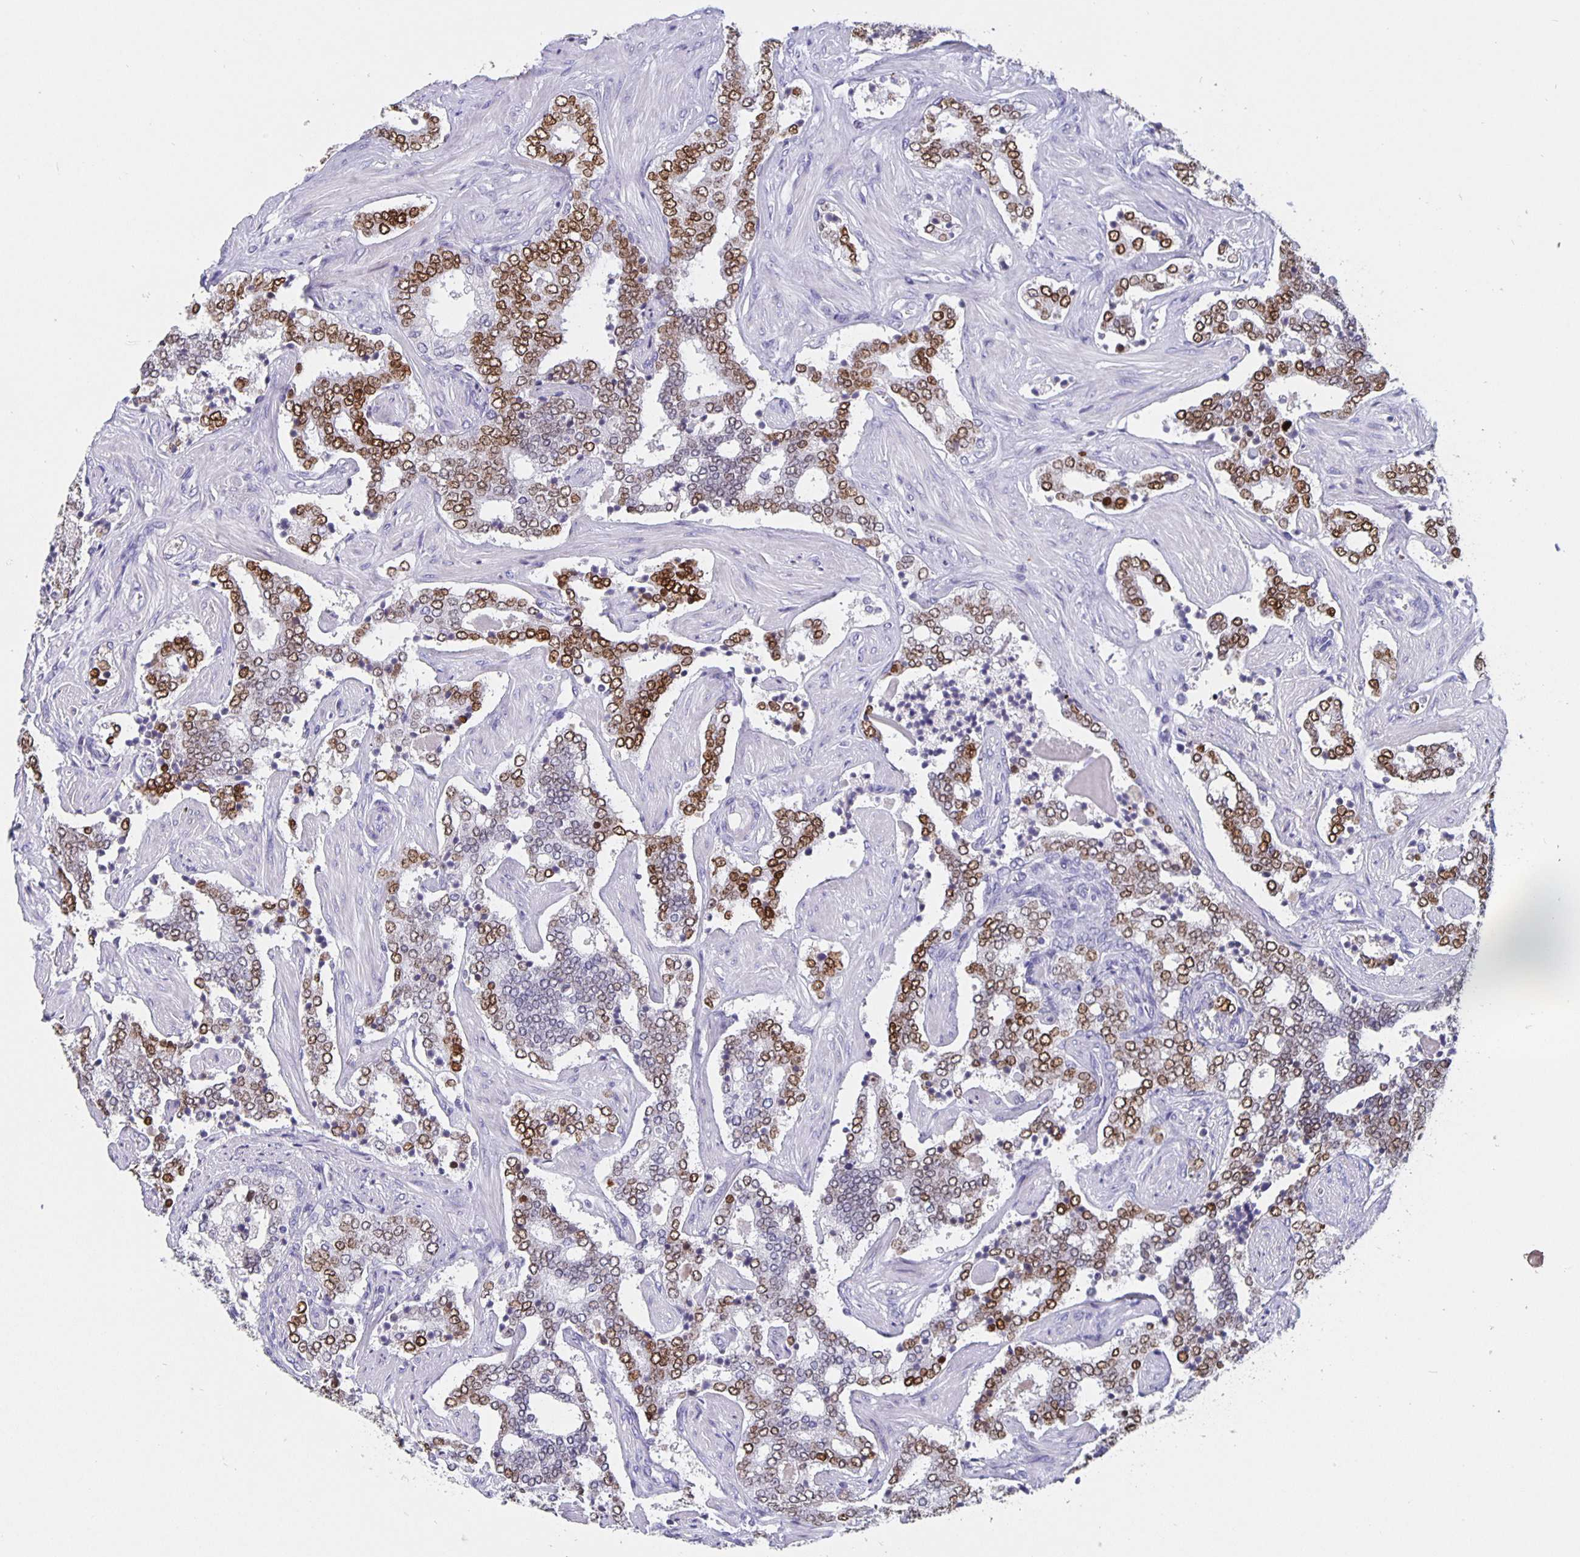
{"staining": {"intensity": "moderate", "quantity": "25%-75%", "location": "nuclear"}, "tissue": "prostate cancer", "cell_type": "Tumor cells", "image_type": "cancer", "snomed": [{"axis": "morphology", "description": "Adenocarcinoma, High grade"}, {"axis": "topography", "description": "Prostate"}], "caption": "This histopathology image displays prostate cancer stained with immunohistochemistry (IHC) to label a protein in brown. The nuclear of tumor cells show moderate positivity for the protein. Nuclei are counter-stained blue.", "gene": "SATB2", "patient": {"sex": "male", "age": 60}}